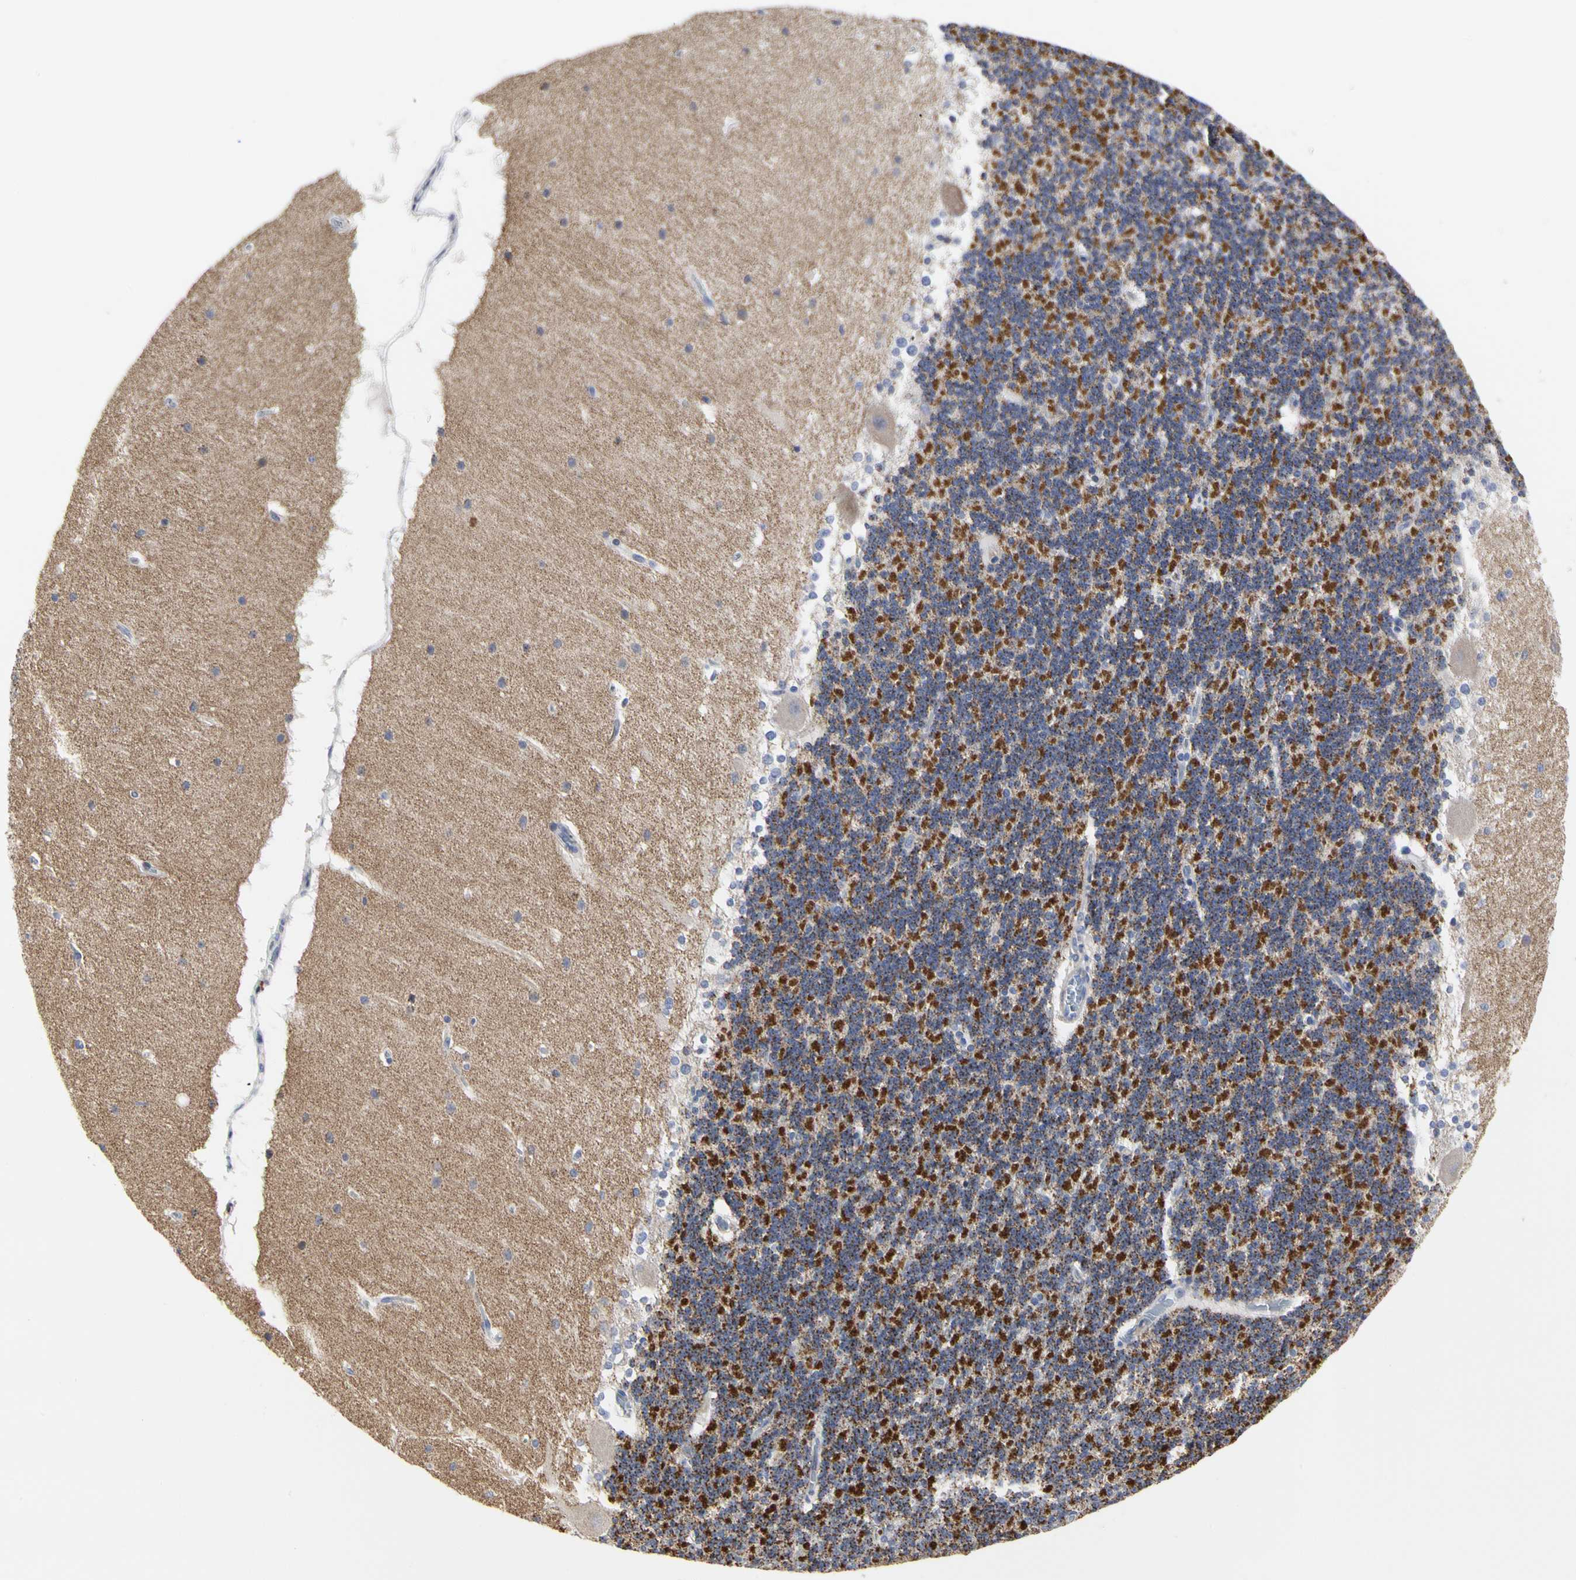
{"staining": {"intensity": "moderate", "quantity": "25%-75%", "location": "cytoplasmic/membranous"}, "tissue": "cerebellum", "cell_type": "Cells in granular layer", "image_type": "normal", "snomed": [{"axis": "morphology", "description": "Normal tissue, NOS"}, {"axis": "topography", "description": "Cerebellum"}], "caption": "A brown stain highlights moderate cytoplasmic/membranous staining of a protein in cells in granular layer of normal human cerebellum. The staining was performed using DAB (3,3'-diaminobenzidine), with brown indicating positive protein expression. Nuclei are stained blue with hematoxylin.", "gene": "SHANK2", "patient": {"sex": "female", "age": 19}}